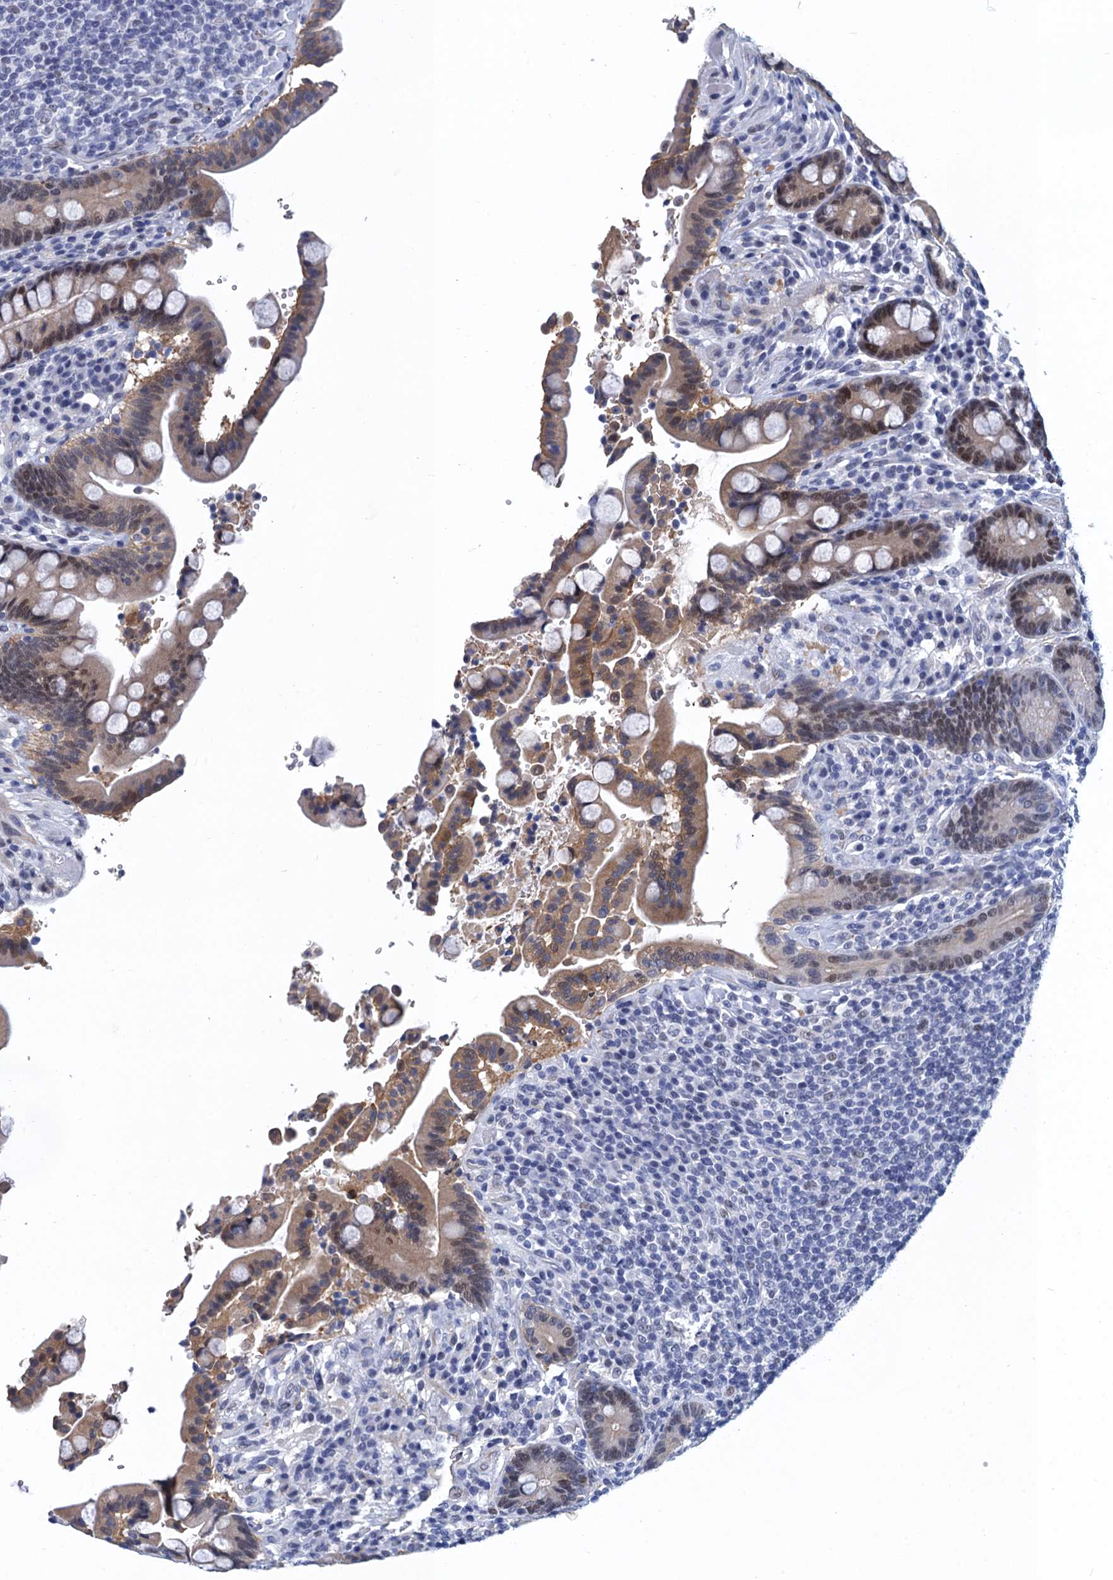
{"staining": {"intensity": "negative", "quantity": "none", "location": "none"}, "tissue": "colon", "cell_type": "Endothelial cells", "image_type": "normal", "snomed": [{"axis": "morphology", "description": "Normal tissue, NOS"}, {"axis": "topography", "description": "Colon"}], "caption": "The micrograph exhibits no staining of endothelial cells in benign colon. (DAB IHC with hematoxylin counter stain).", "gene": "GINS3", "patient": {"sex": "male", "age": 73}}